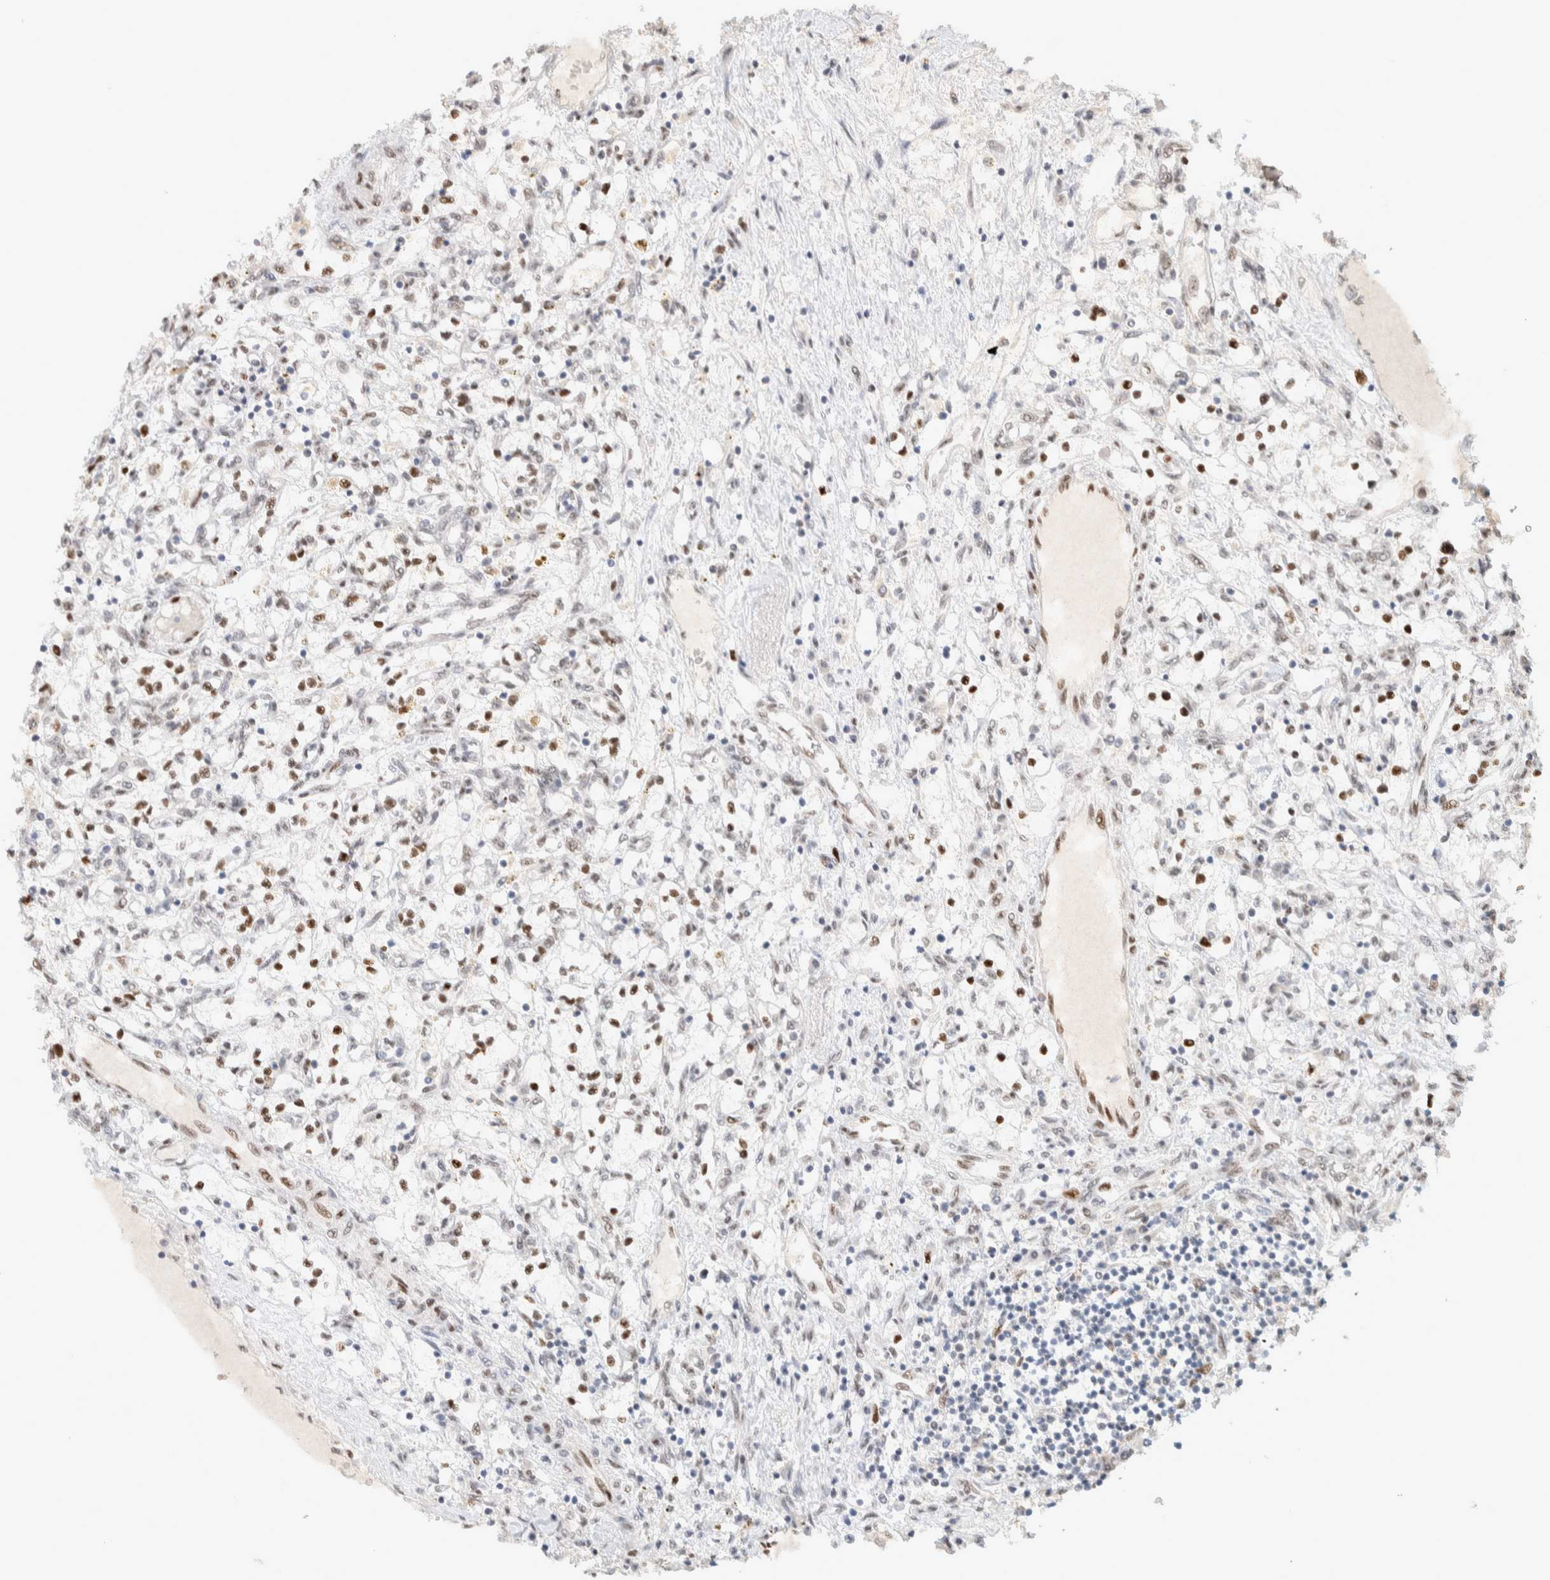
{"staining": {"intensity": "strong", "quantity": "25%-75%", "location": "nuclear"}, "tissue": "renal cancer", "cell_type": "Tumor cells", "image_type": "cancer", "snomed": [{"axis": "morphology", "description": "Adenocarcinoma, NOS"}, {"axis": "topography", "description": "Kidney"}], "caption": "The photomicrograph displays a brown stain indicating the presence of a protein in the nuclear of tumor cells in adenocarcinoma (renal).", "gene": "PUS7", "patient": {"sex": "male", "age": 68}}